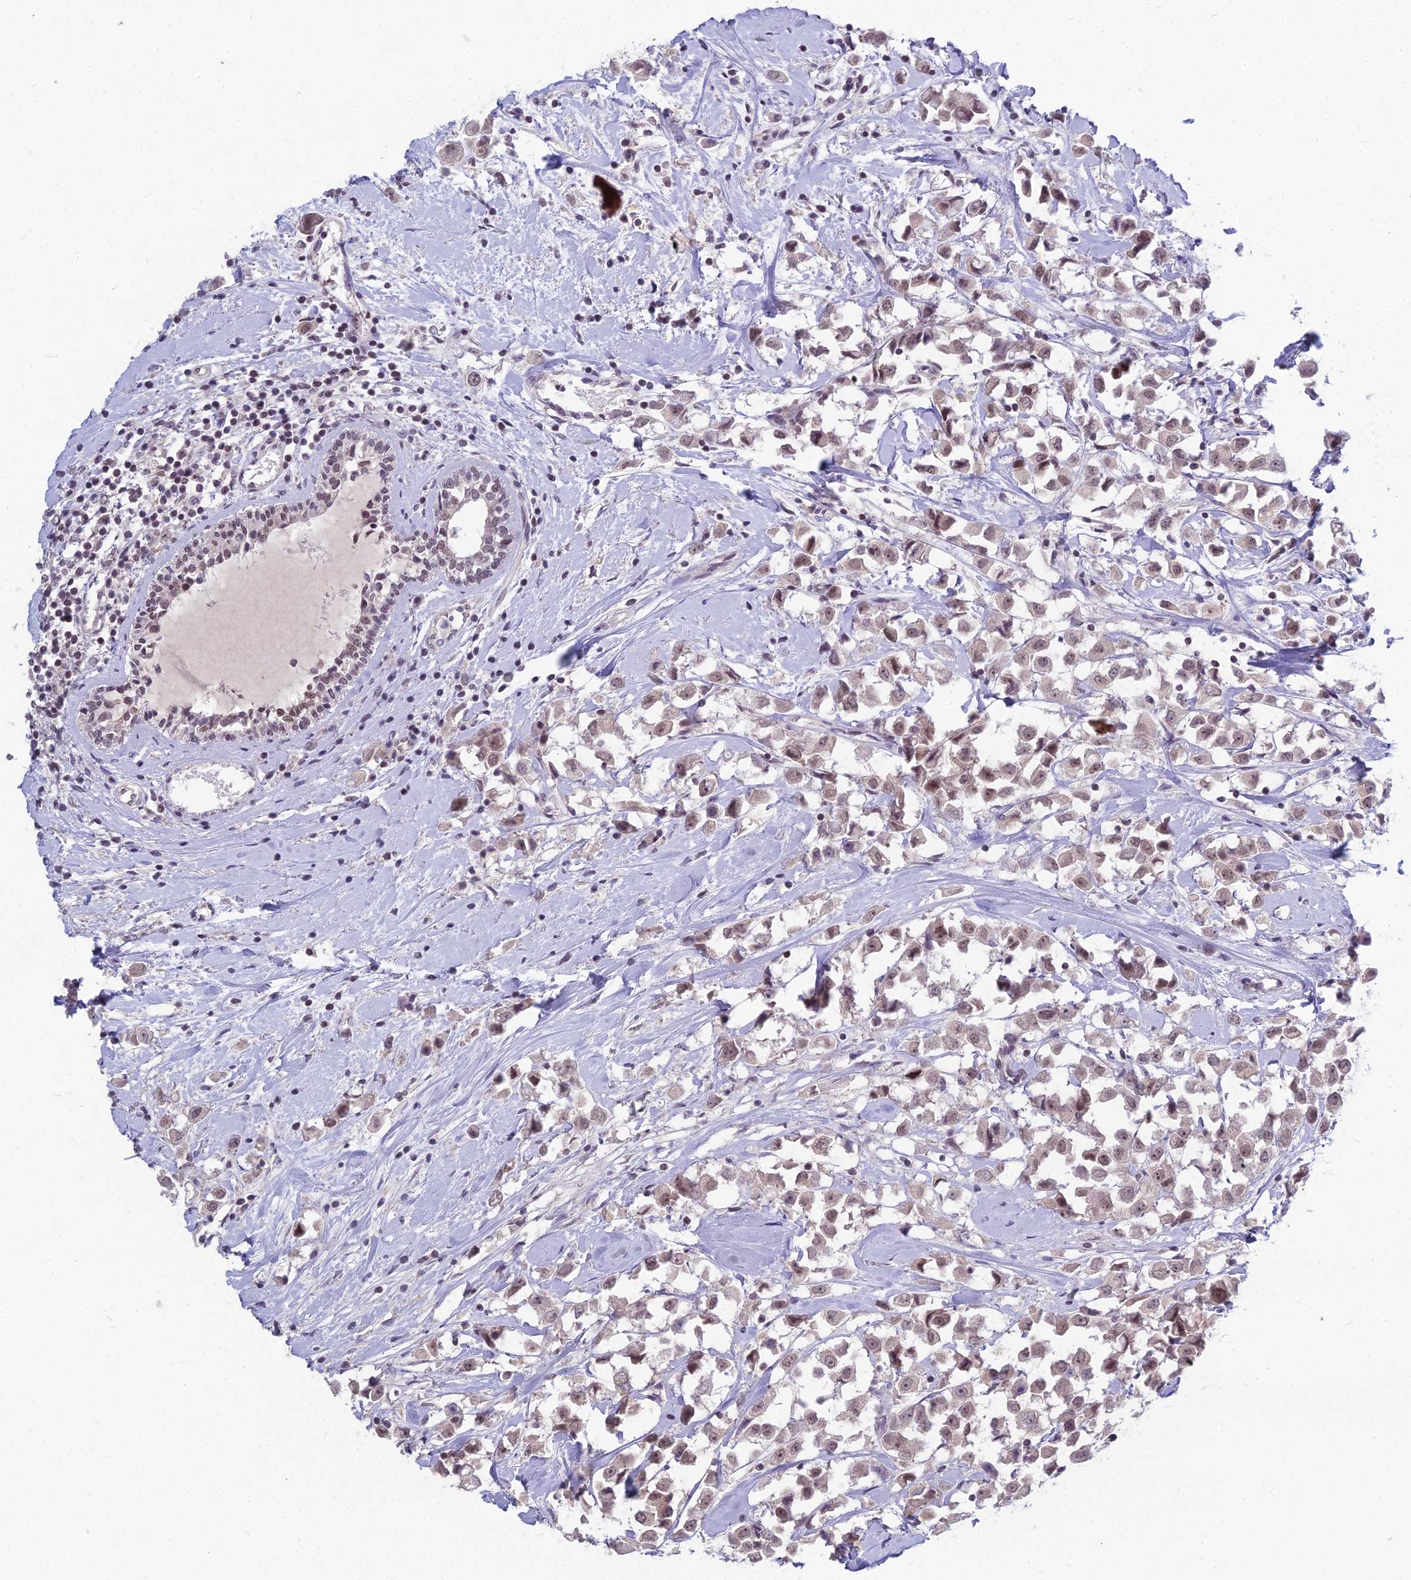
{"staining": {"intensity": "moderate", "quantity": ">75%", "location": "nuclear"}, "tissue": "breast cancer", "cell_type": "Tumor cells", "image_type": "cancer", "snomed": [{"axis": "morphology", "description": "Duct carcinoma"}, {"axis": "topography", "description": "Breast"}], "caption": "Immunohistochemistry image of human breast cancer (invasive ductal carcinoma) stained for a protein (brown), which displays medium levels of moderate nuclear staining in approximately >75% of tumor cells.", "gene": "KAT7", "patient": {"sex": "female", "age": 61}}